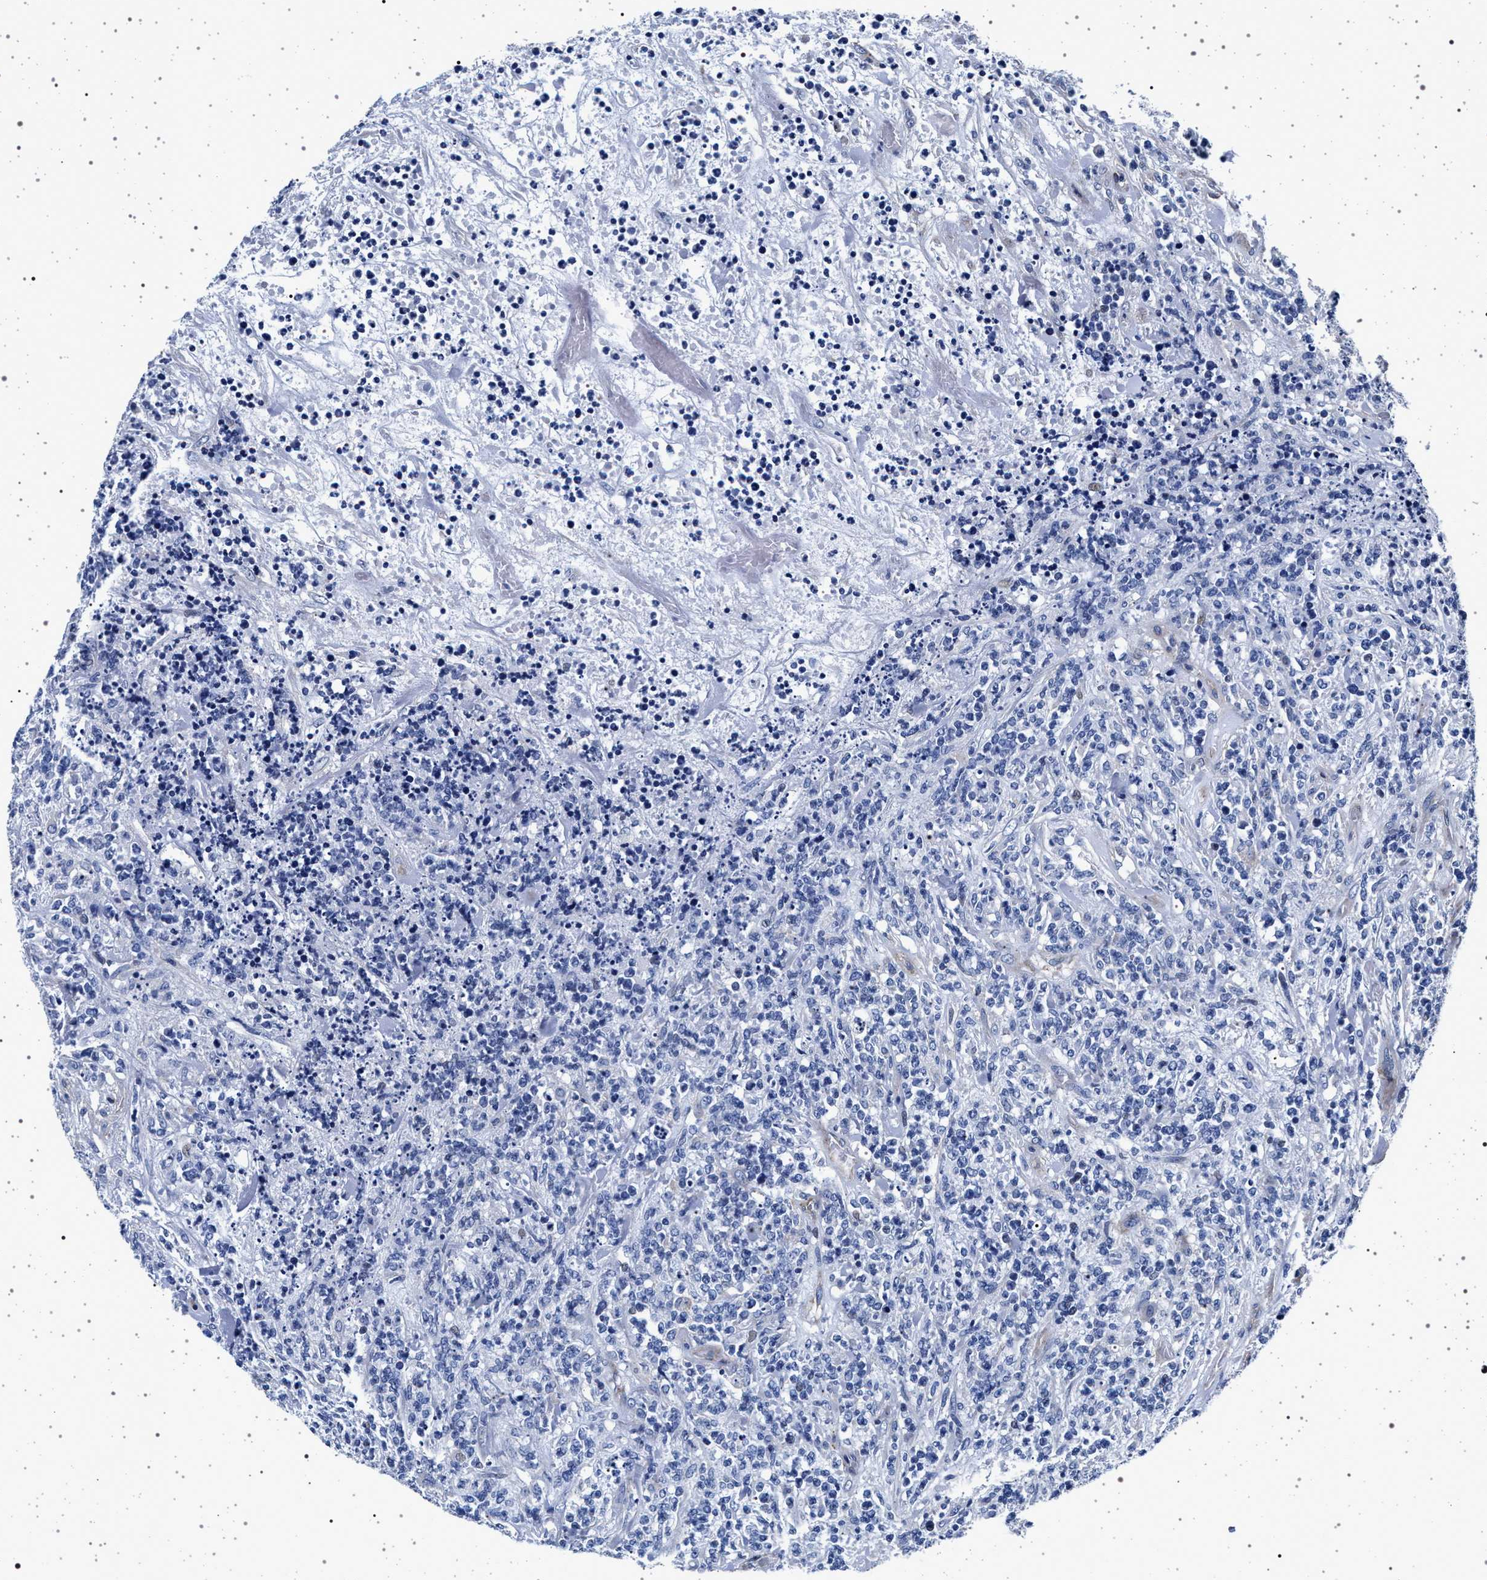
{"staining": {"intensity": "negative", "quantity": "none", "location": "none"}, "tissue": "lymphoma", "cell_type": "Tumor cells", "image_type": "cancer", "snomed": [{"axis": "morphology", "description": "Malignant lymphoma, non-Hodgkin's type, High grade"}, {"axis": "topography", "description": "Soft tissue"}], "caption": "Protein analysis of lymphoma displays no significant staining in tumor cells. (Stains: DAB immunohistochemistry with hematoxylin counter stain, Microscopy: brightfield microscopy at high magnification).", "gene": "SLC9A1", "patient": {"sex": "male", "age": 18}}